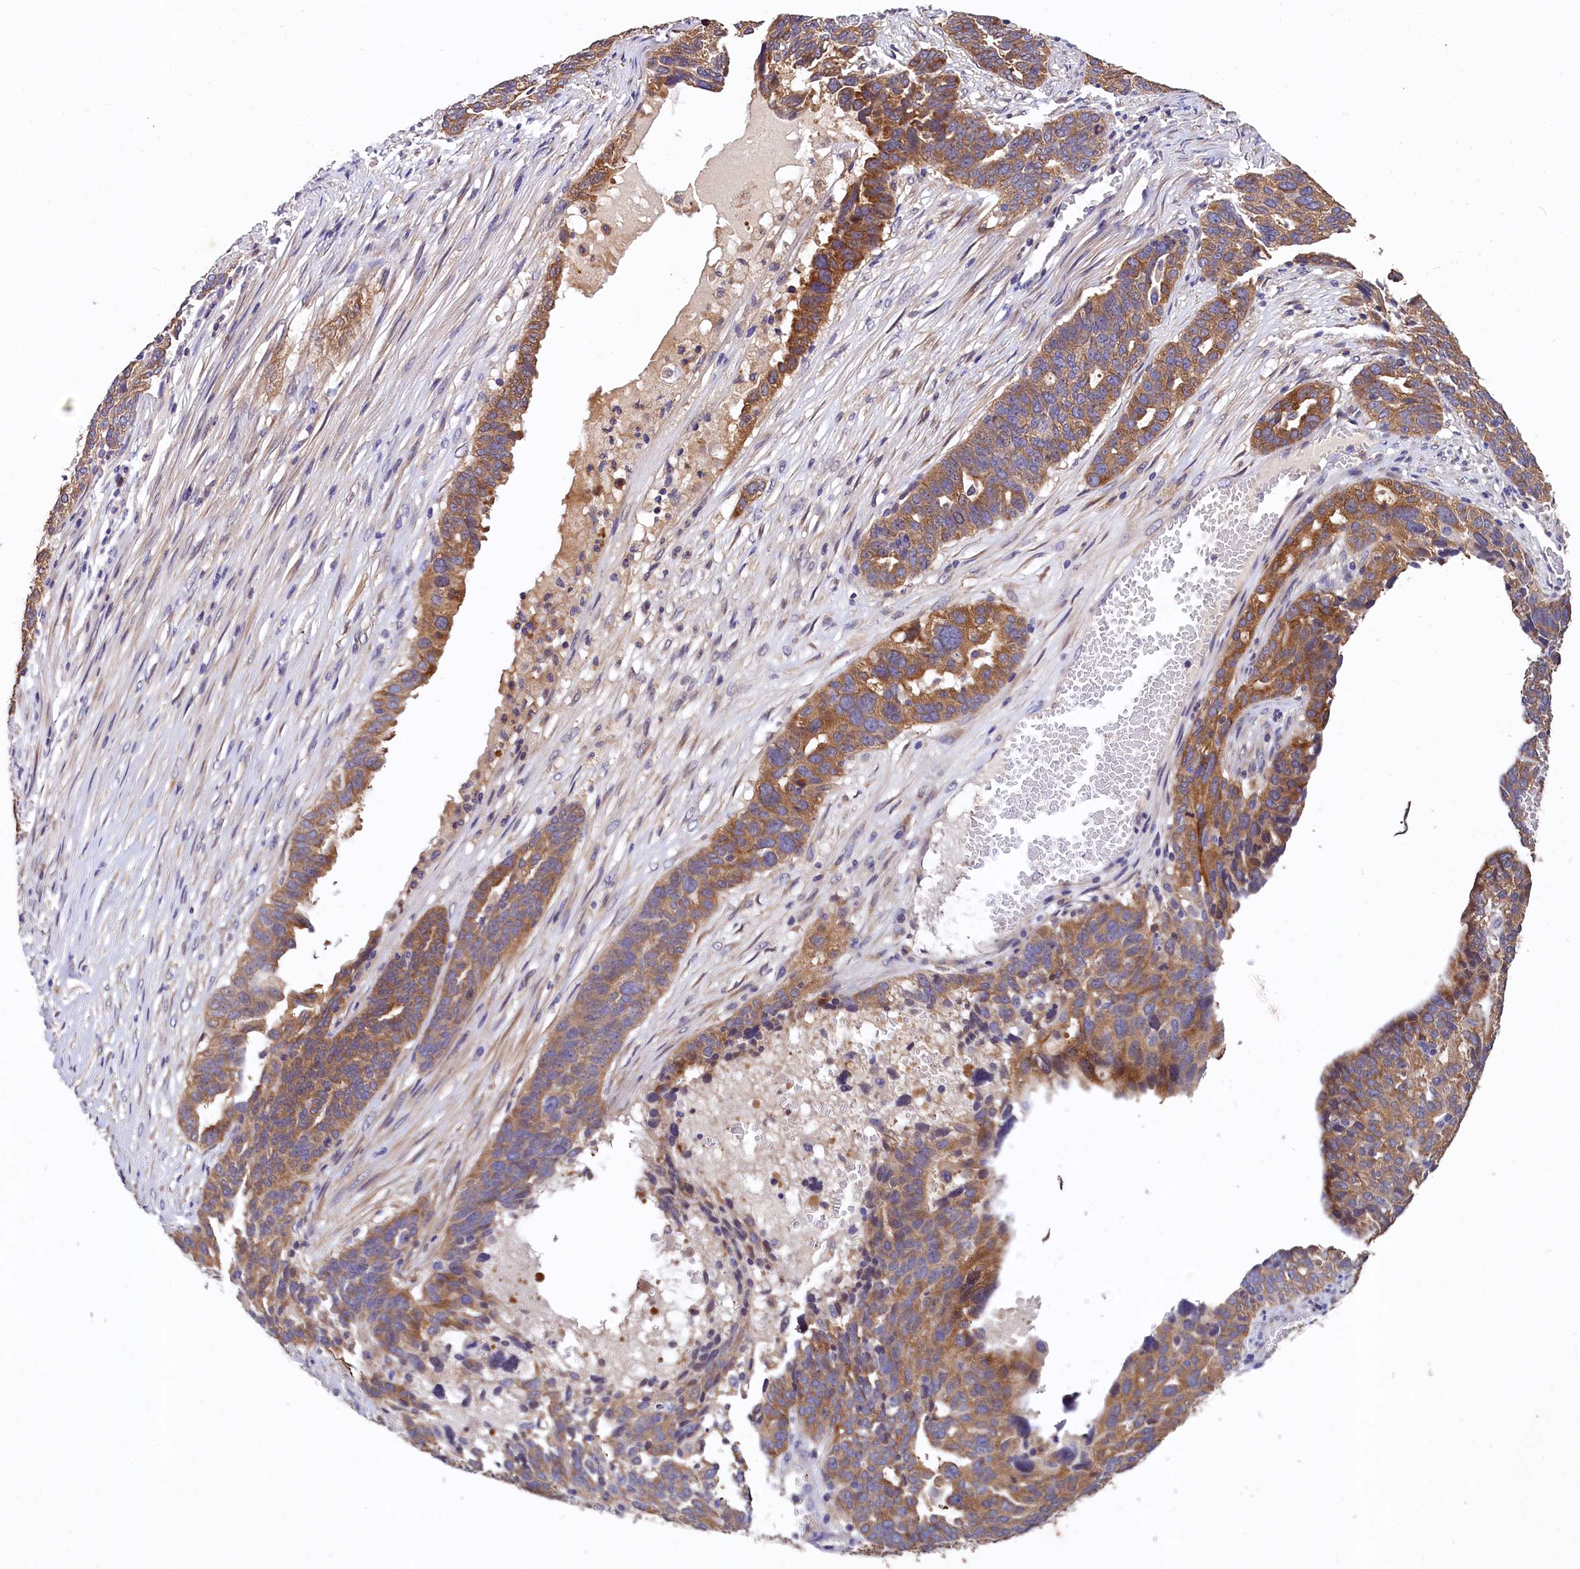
{"staining": {"intensity": "moderate", "quantity": ">75%", "location": "cytoplasmic/membranous"}, "tissue": "ovarian cancer", "cell_type": "Tumor cells", "image_type": "cancer", "snomed": [{"axis": "morphology", "description": "Cystadenocarcinoma, serous, NOS"}, {"axis": "topography", "description": "Ovary"}], "caption": "This is a micrograph of IHC staining of ovarian cancer, which shows moderate positivity in the cytoplasmic/membranous of tumor cells.", "gene": "EPS8L2", "patient": {"sex": "female", "age": 59}}